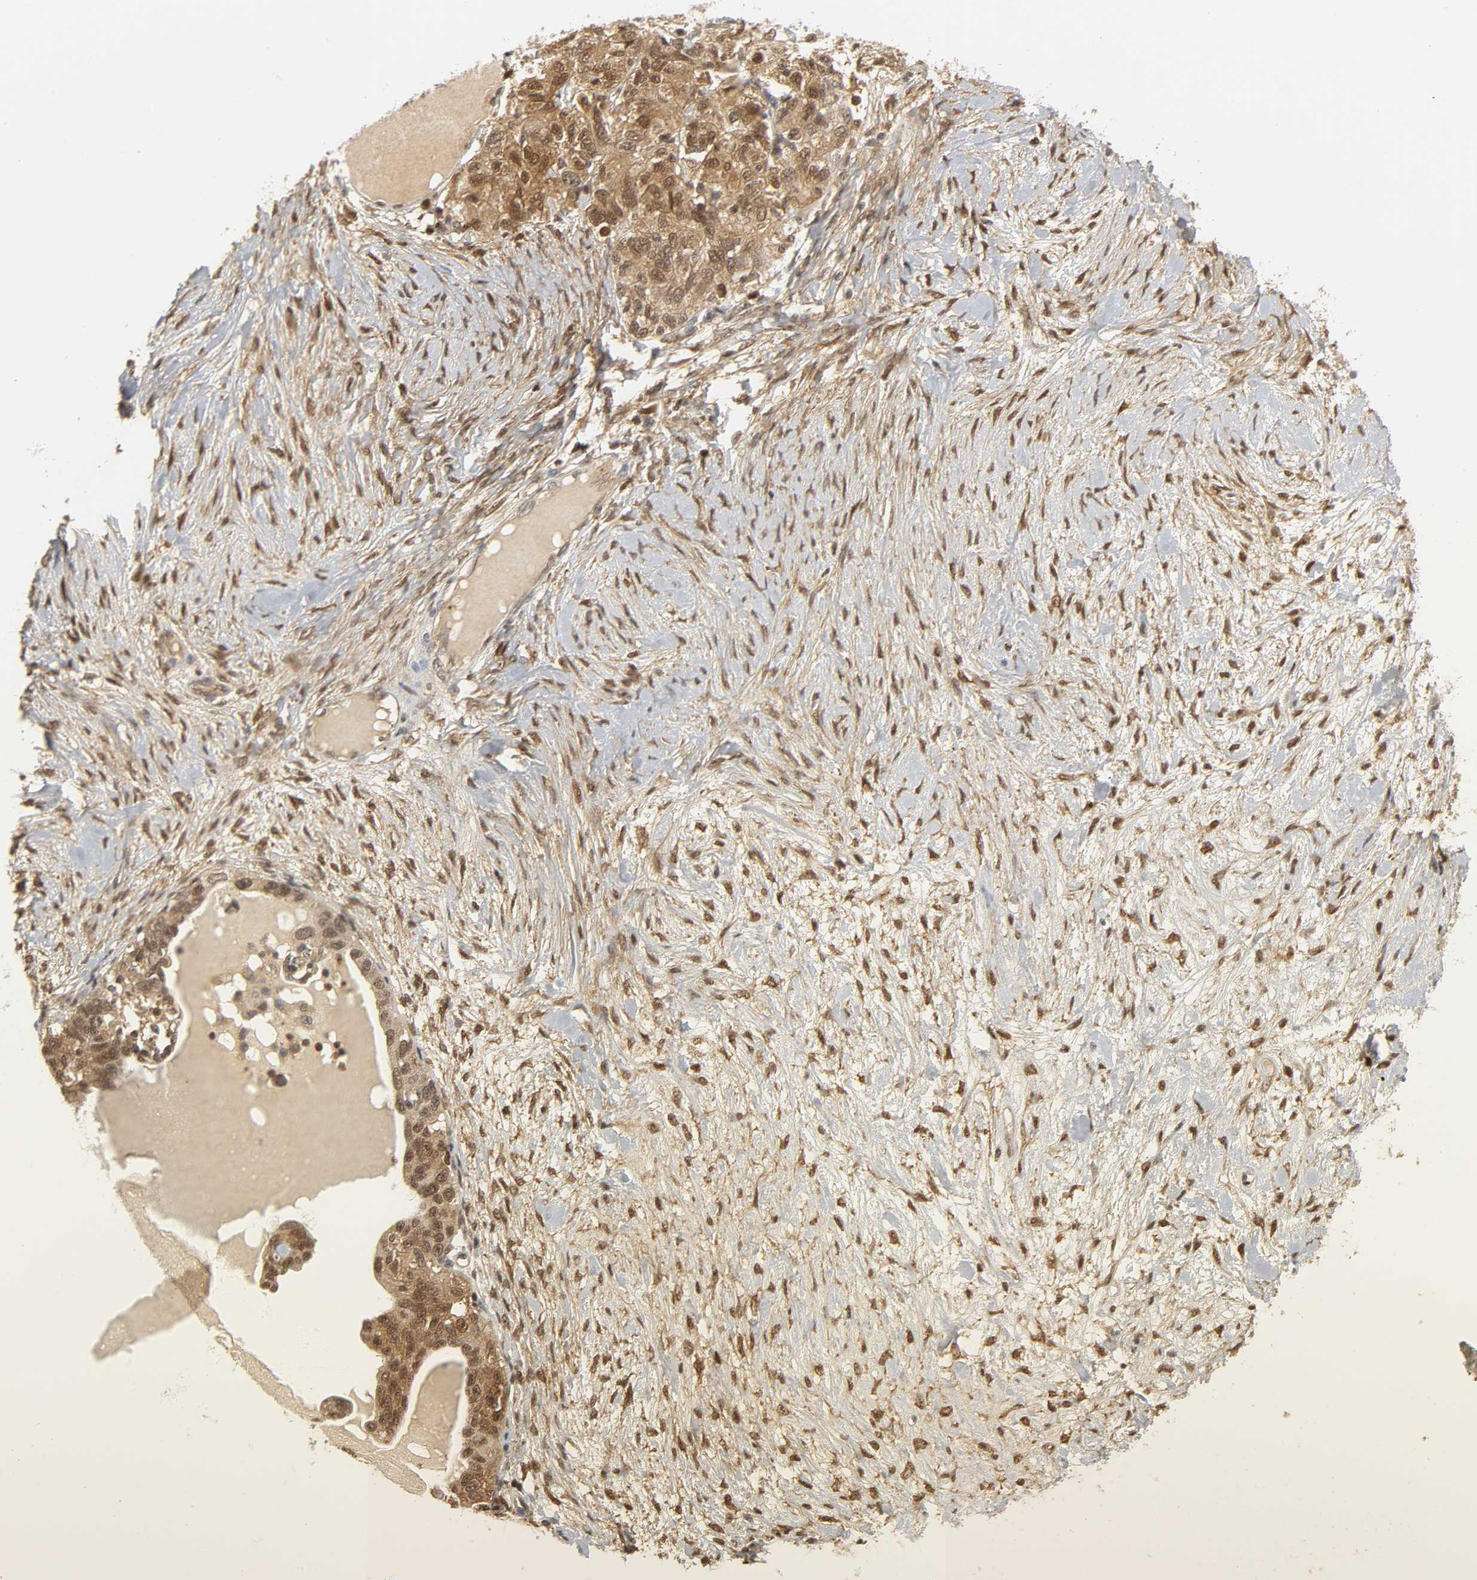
{"staining": {"intensity": "moderate", "quantity": ">75%", "location": "cytoplasmic/membranous,nuclear"}, "tissue": "ovarian cancer", "cell_type": "Tumor cells", "image_type": "cancer", "snomed": [{"axis": "morphology", "description": "Cystadenocarcinoma, serous, NOS"}, {"axis": "topography", "description": "Ovary"}], "caption": "High-power microscopy captured an IHC photomicrograph of serous cystadenocarcinoma (ovarian), revealing moderate cytoplasmic/membranous and nuclear positivity in about >75% of tumor cells. The staining is performed using DAB (3,3'-diaminobenzidine) brown chromogen to label protein expression. The nuclei are counter-stained blue using hematoxylin.", "gene": "PARK7", "patient": {"sex": "female", "age": 82}}